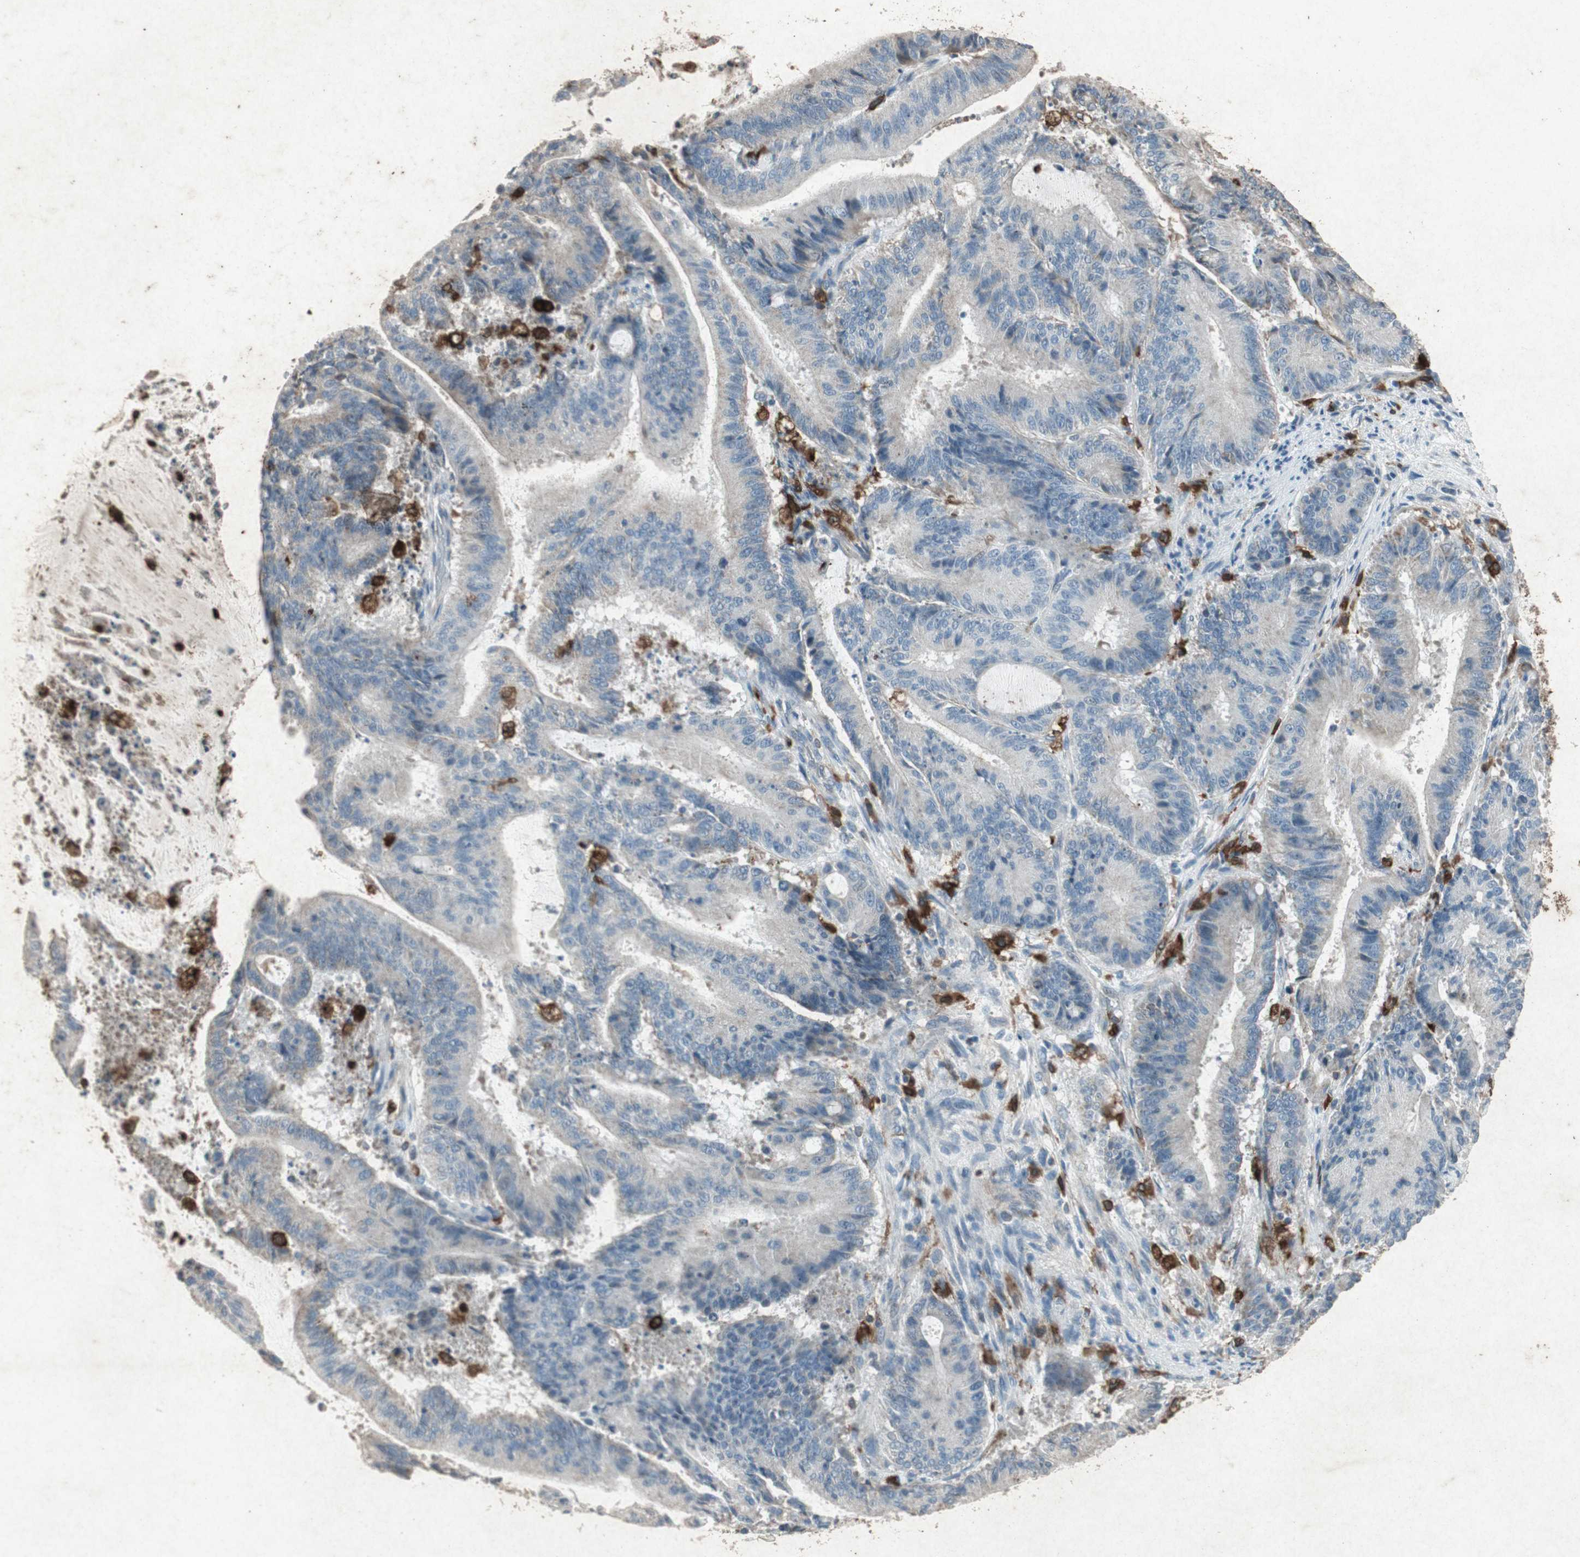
{"staining": {"intensity": "weak", "quantity": "<25%", "location": "cytoplasmic/membranous,nuclear"}, "tissue": "liver cancer", "cell_type": "Tumor cells", "image_type": "cancer", "snomed": [{"axis": "morphology", "description": "Cholangiocarcinoma"}, {"axis": "topography", "description": "Liver"}], "caption": "The IHC histopathology image has no significant staining in tumor cells of liver cholangiocarcinoma tissue.", "gene": "TYROBP", "patient": {"sex": "female", "age": 73}}